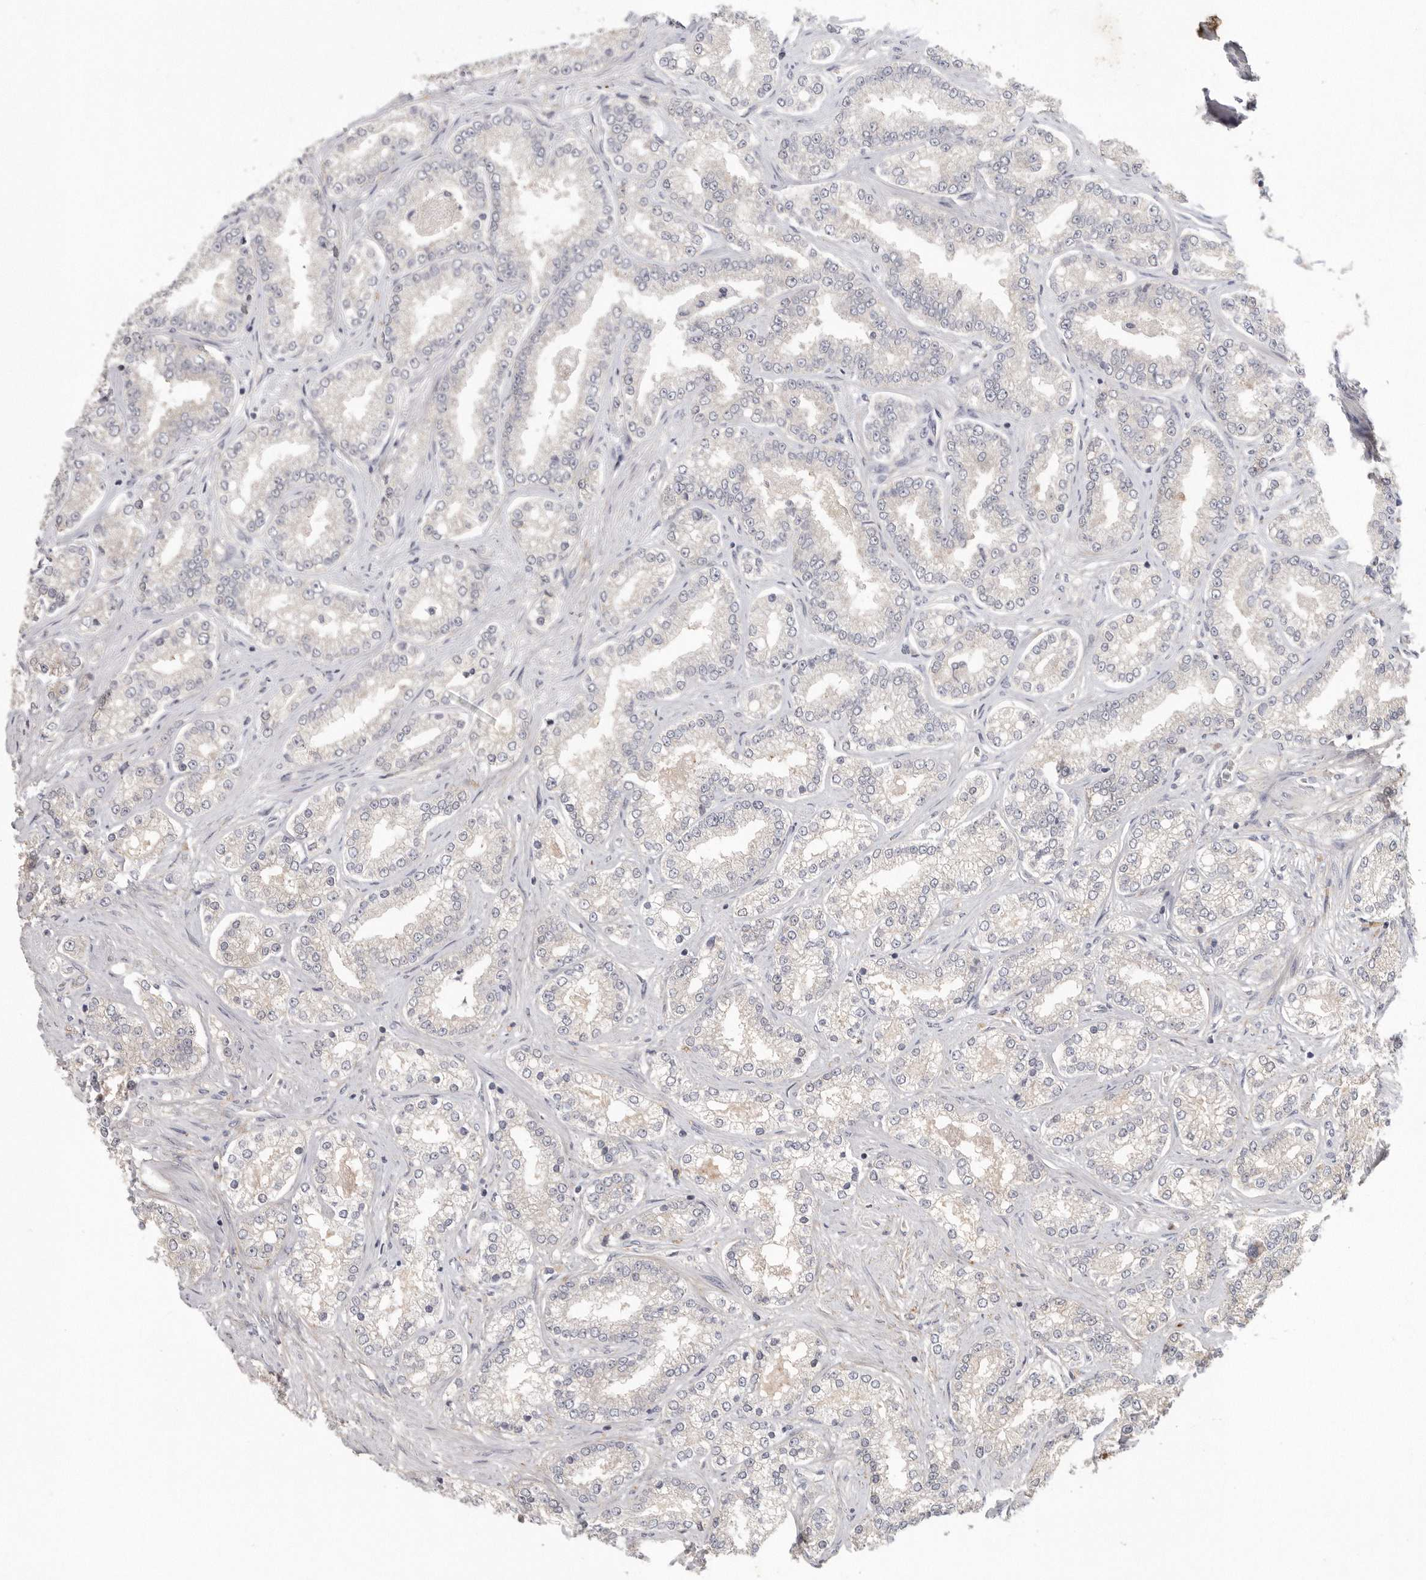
{"staining": {"intensity": "negative", "quantity": "none", "location": "none"}, "tissue": "prostate cancer", "cell_type": "Tumor cells", "image_type": "cancer", "snomed": [{"axis": "morphology", "description": "Normal tissue, NOS"}, {"axis": "morphology", "description": "Adenocarcinoma, High grade"}, {"axis": "topography", "description": "Prostate"}], "caption": "Micrograph shows no significant protein staining in tumor cells of prostate high-grade adenocarcinoma.", "gene": "CFAP298", "patient": {"sex": "male", "age": 83}}